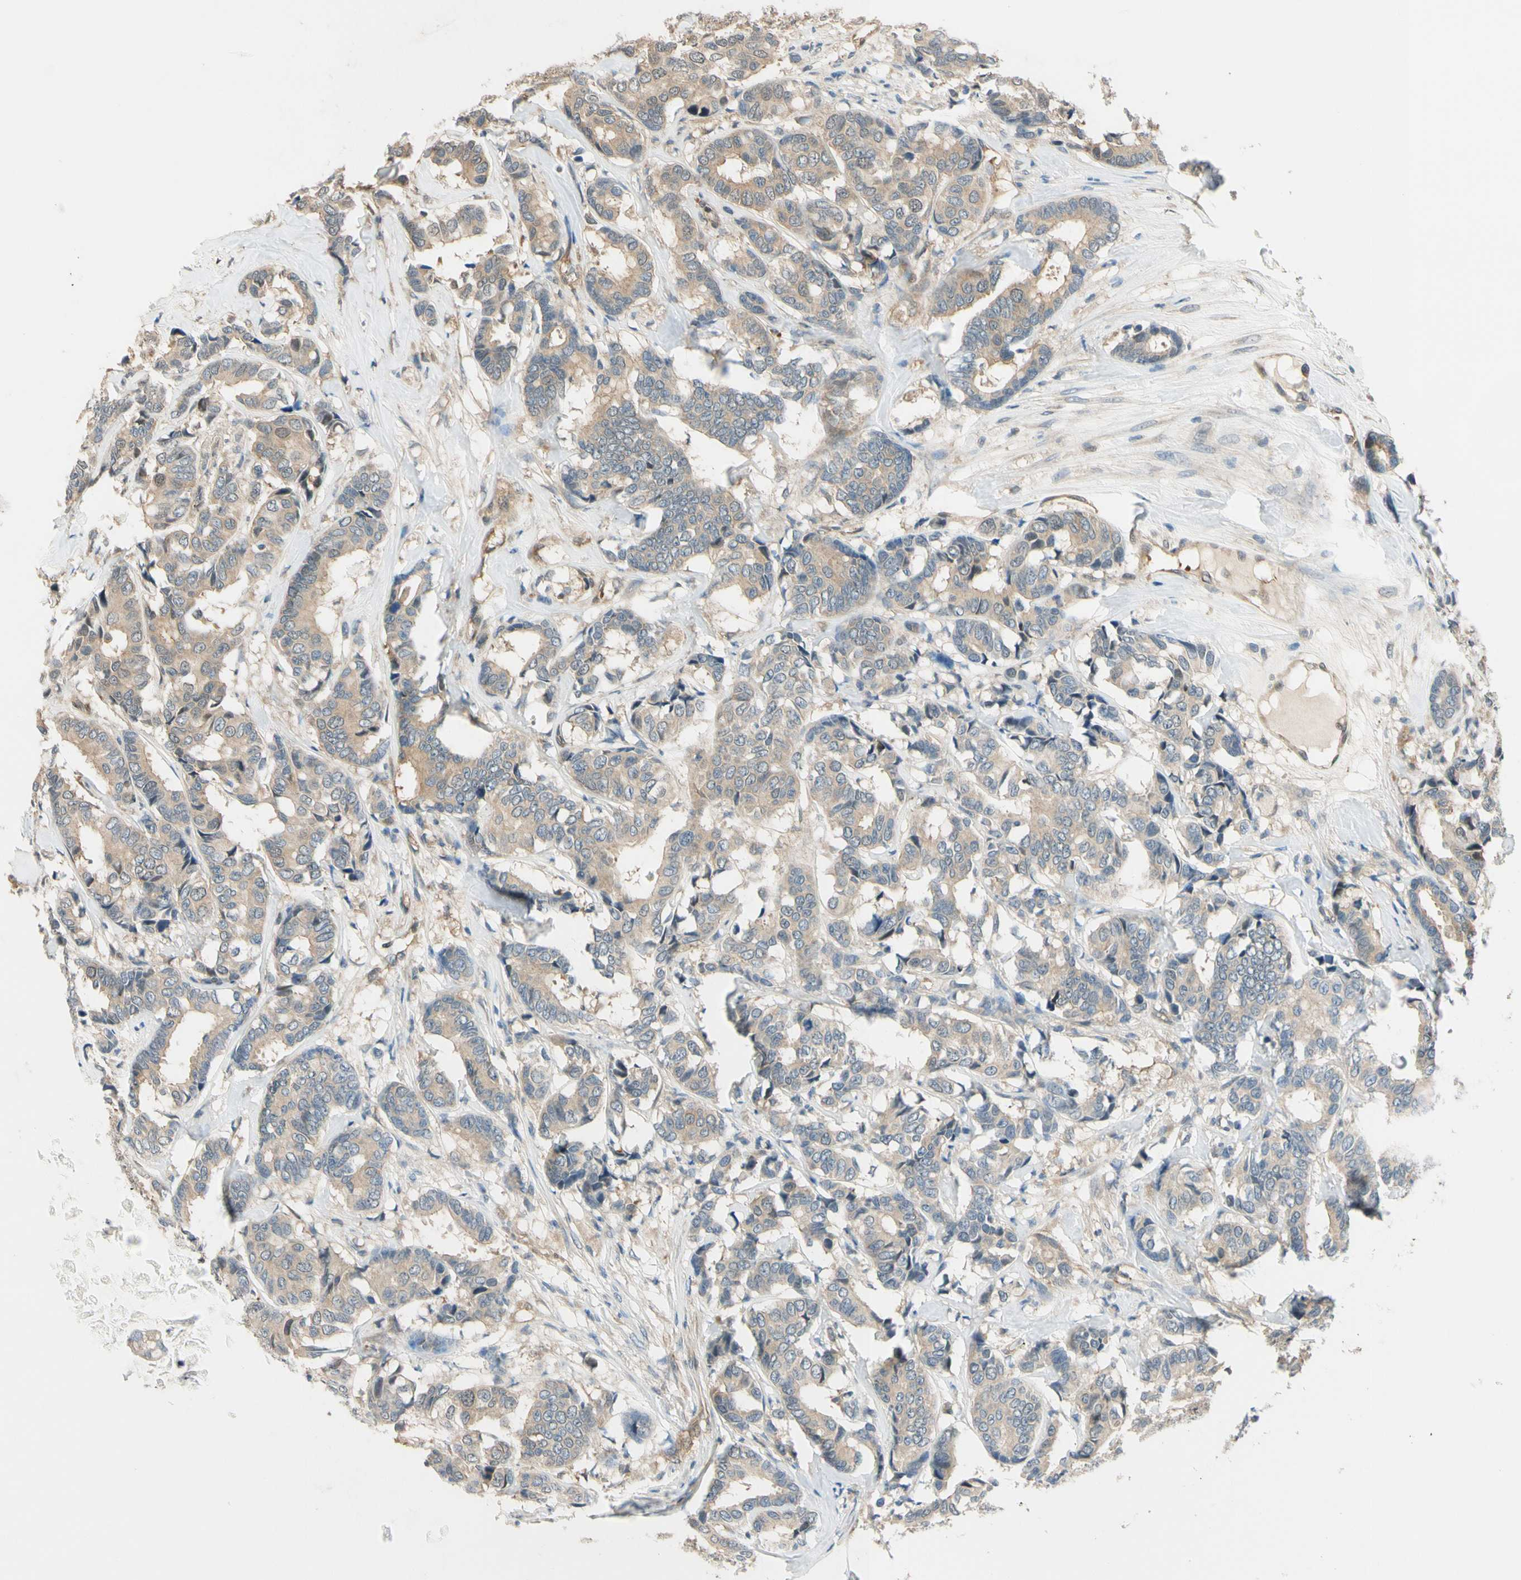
{"staining": {"intensity": "weak", "quantity": ">75%", "location": "cytoplasmic/membranous"}, "tissue": "breast cancer", "cell_type": "Tumor cells", "image_type": "cancer", "snomed": [{"axis": "morphology", "description": "Duct carcinoma"}, {"axis": "topography", "description": "Breast"}], "caption": "Human breast infiltrating ductal carcinoma stained for a protein (brown) reveals weak cytoplasmic/membranous positive staining in about >75% of tumor cells.", "gene": "RASGRF1", "patient": {"sex": "female", "age": 87}}